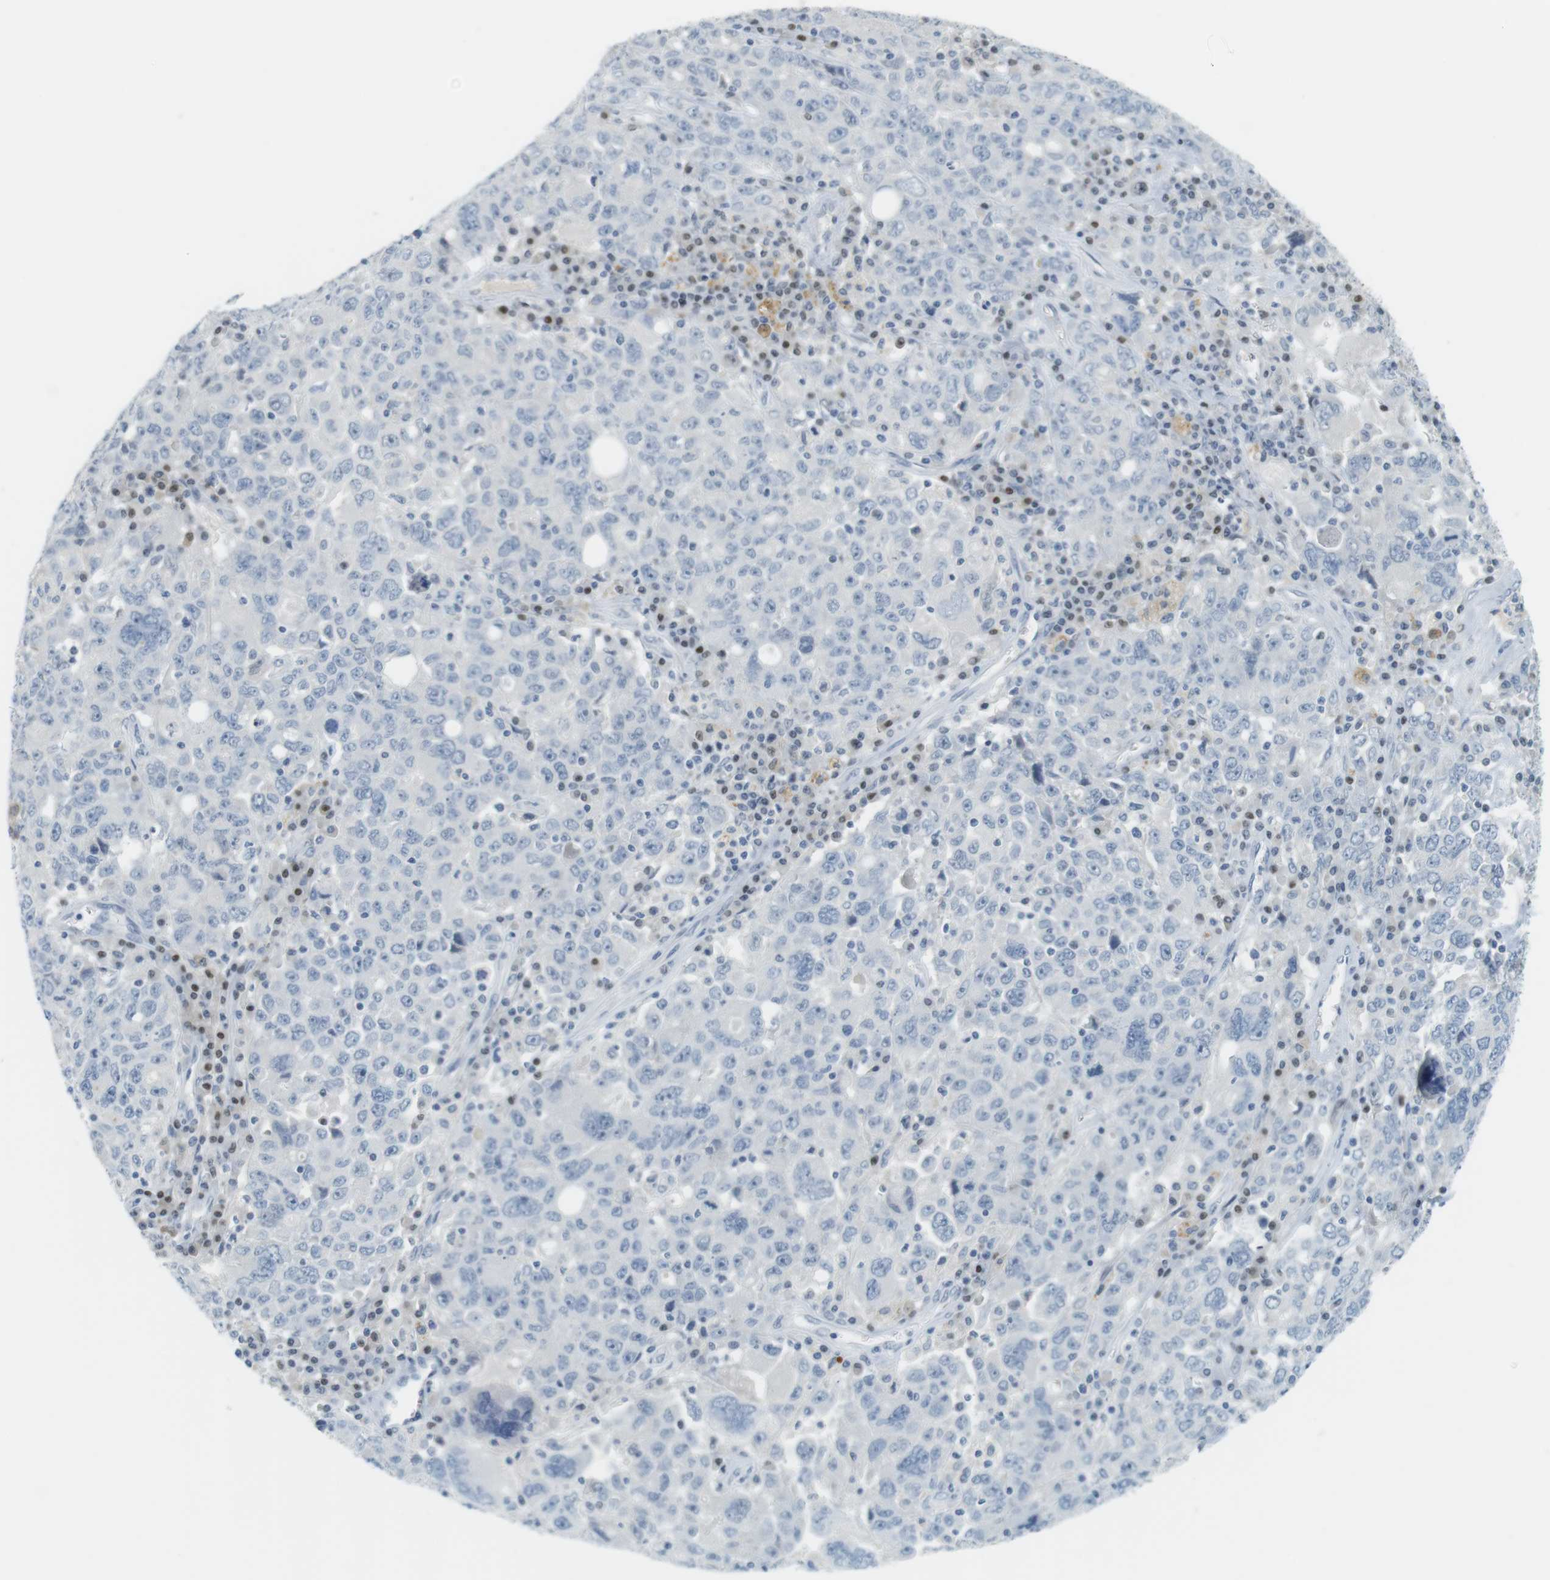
{"staining": {"intensity": "negative", "quantity": "none", "location": "none"}, "tissue": "ovarian cancer", "cell_type": "Tumor cells", "image_type": "cancer", "snomed": [{"axis": "morphology", "description": "Carcinoma, endometroid"}, {"axis": "topography", "description": "Ovary"}], "caption": "This is an immunohistochemistry (IHC) histopathology image of human ovarian cancer (endometroid carcinoma). There is no expression in tumor cells.", "gene": "CREB3L2", "patient": {"sex": "female", "age": 62}}